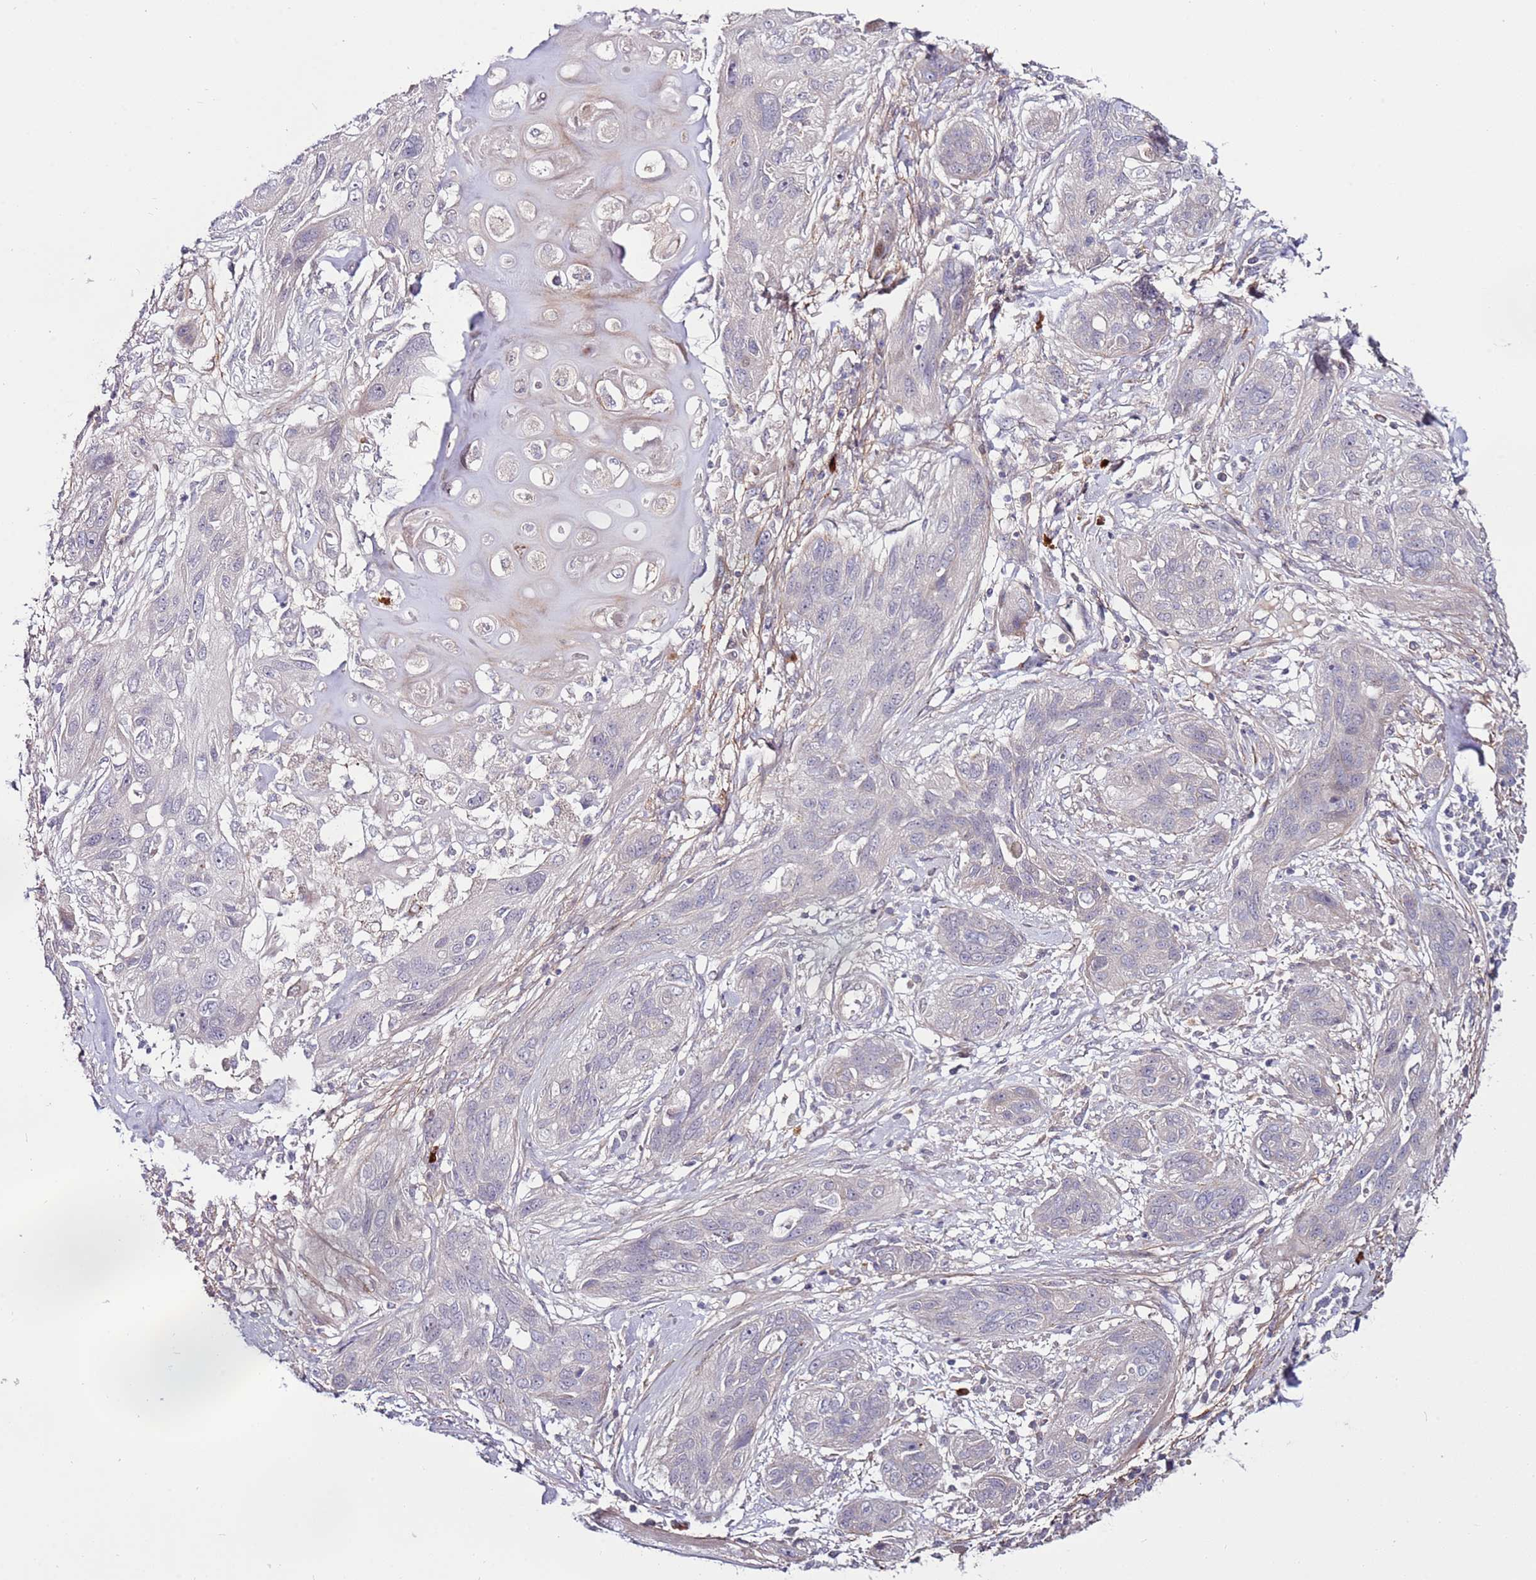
{"staining": {"intensity": "negative", "quantity": "none", "location": "none"}, "tissue": "lung cancer", "cell_type": "Tumor cells", "image_type": "cancer", "snomed": [{"axis": "morphology", "description": "Squamous cell carcinoma, NOS"}, {"axis": "topography", "description": "Lung"}], "caption": "A high-resolution photomicrograph shows immunohistochemistry staining of lung squamous cell carcinoma, which shows no significant positivity in tumor cells. Brightfield microscopy of immunohistochemistry stained with DAB (brown) and hematoxylin (blue), captured at high magnification.", "gene": "MTG2", "patient": {"sex": "female", "age": 70}}